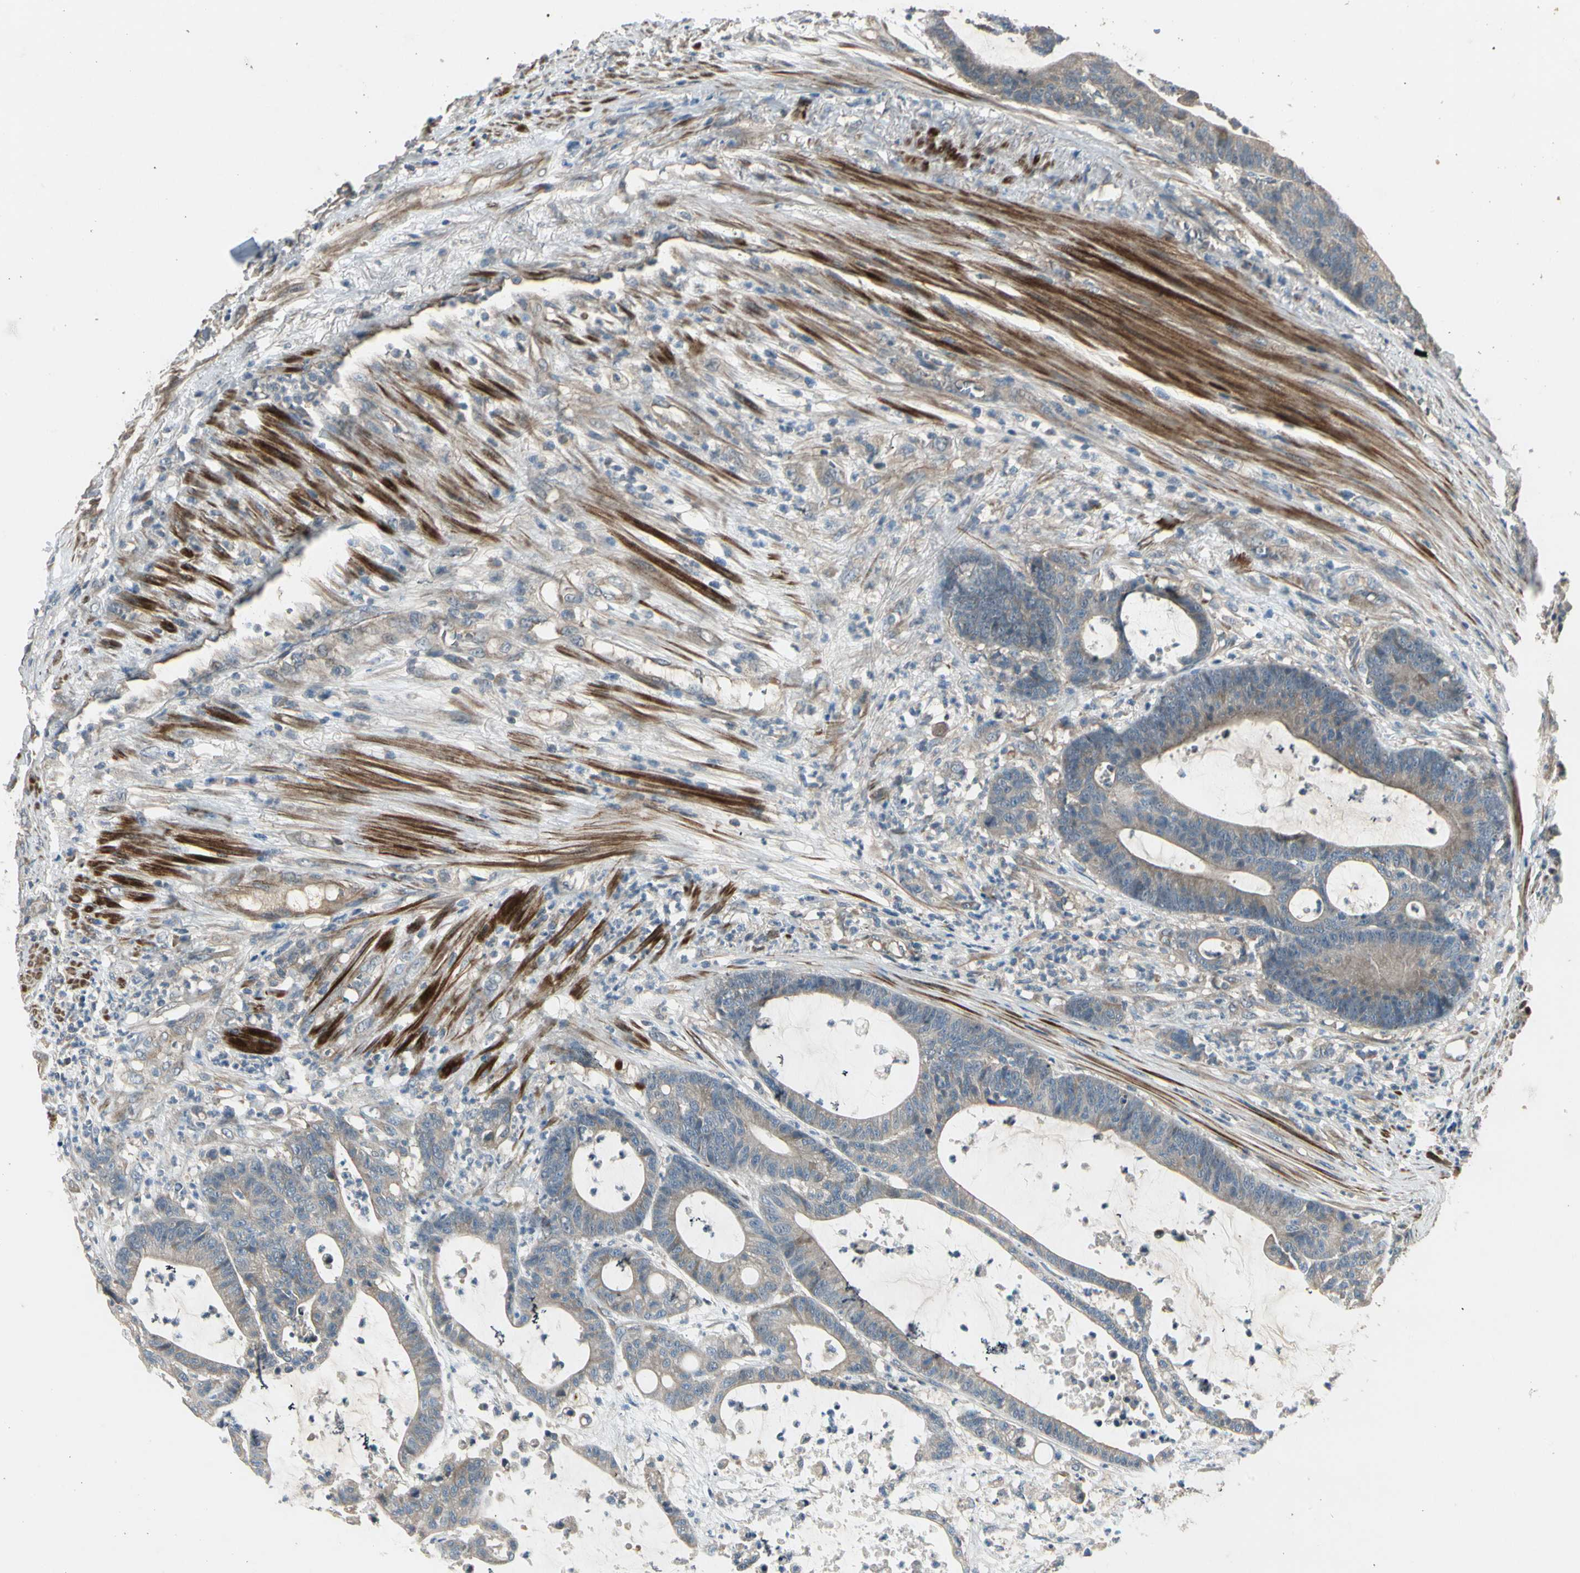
{"staining": {"intensity": "weak", "quantity": "25%-75%", "location": "cytoplasmic/membranous"}, "tissue": "colorectal cancer", "cell_type": "Tumor cells", "image_type": "cancer", "snomed": [{"axis": "morphology", "description": "Adenocarcinoma, NOS"}, {"axis": "topography", "description": "Colon"}], "caption": "This histopathology image shows immunohistochemistry staining of human colorectal adenocarcinoma, with low weak cytoplasmic/membranous expression in approximately 25%-75% of tumor cells.", "gene": "ACVR1", "patient": {"sex": "female", "age": 84}}